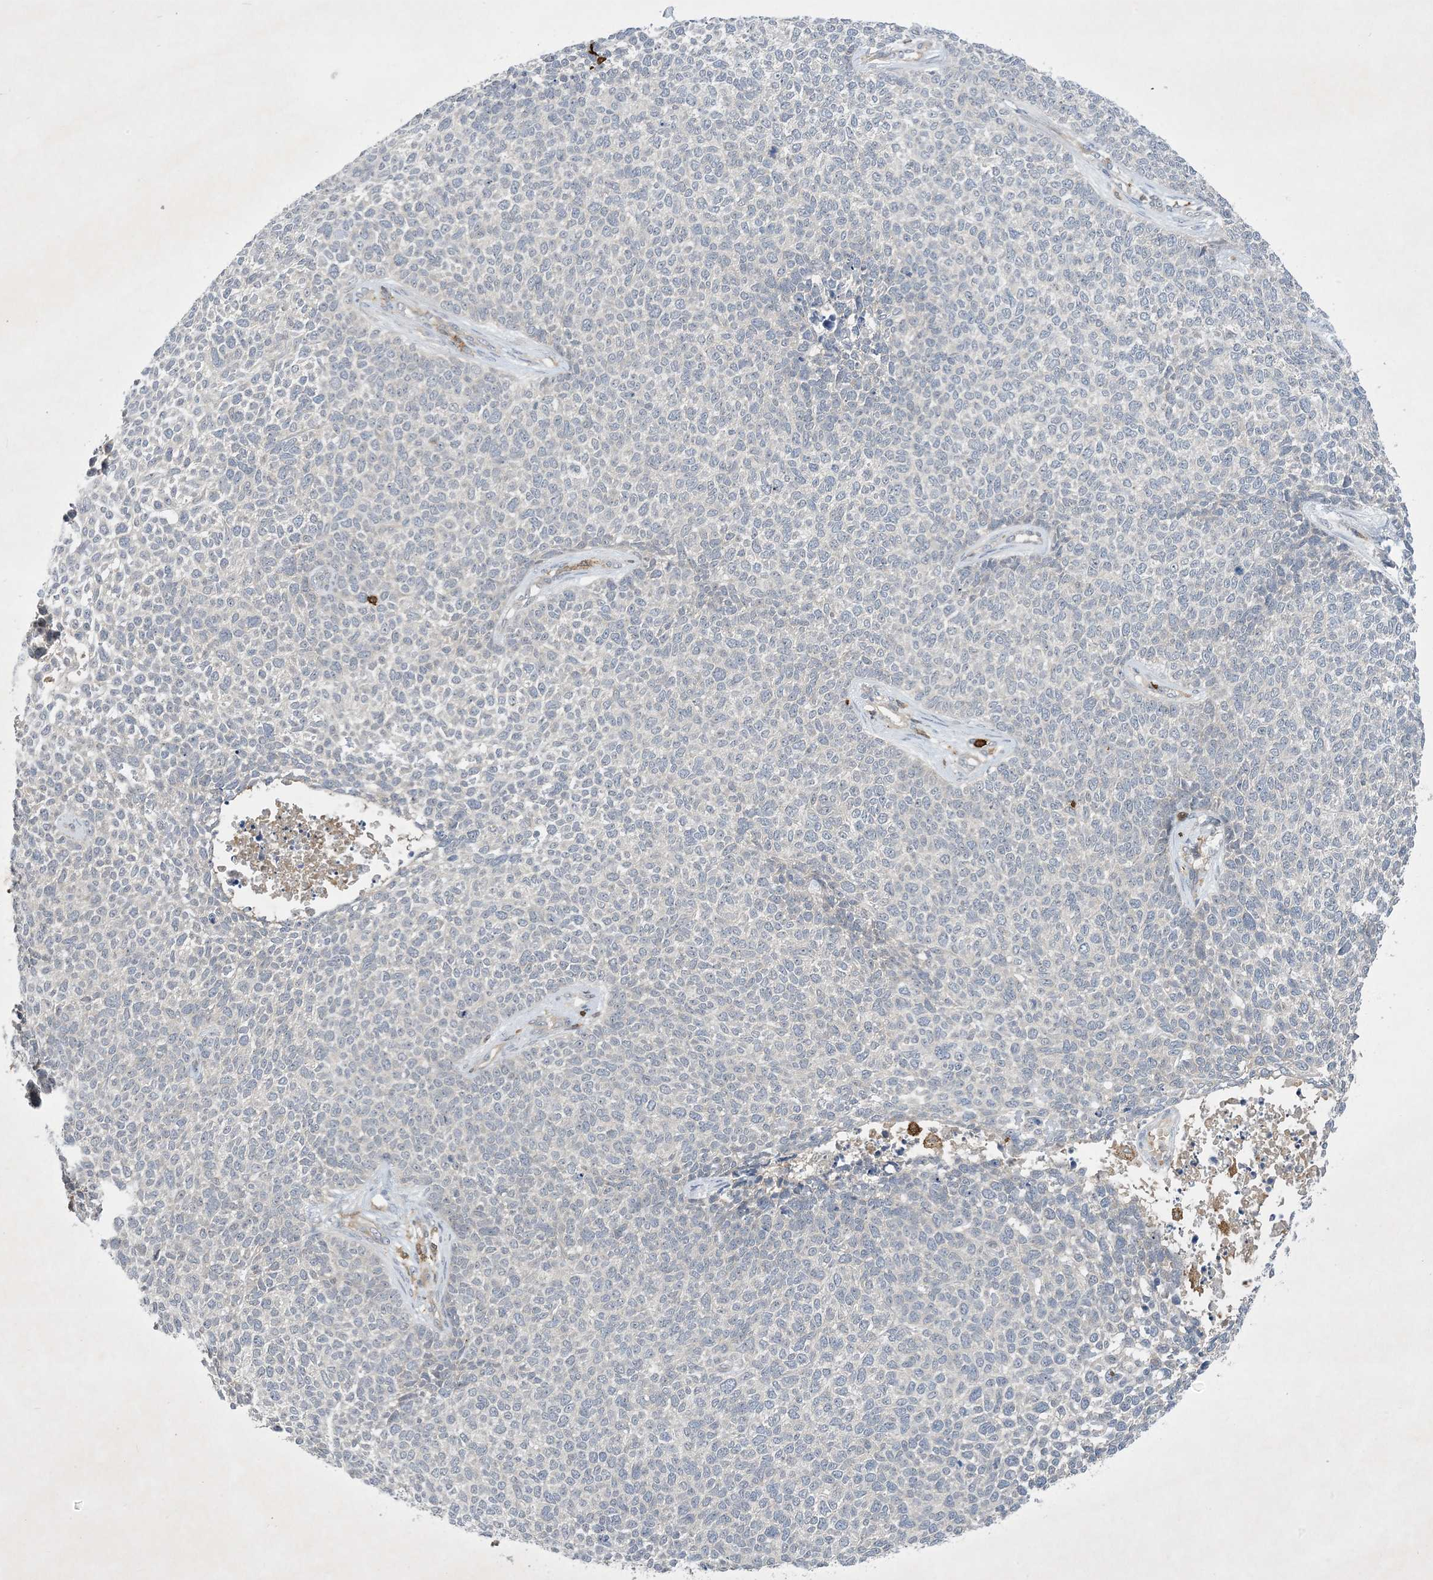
{"staining": {"intensity": "negative", "quantity": "none", "location": "none"}, "tissue": "skin cancer", "cell_type": "Tumor cells", "image_type": "cancer", "snomed": [{"axis": "morphology", "description": "Basal cell carcinoma"}, {"axis": "topography", "description": "Skin"}], "caption": "Tumor cells are negative for brown protein staining in skin cancer.", "gene": "AK9", "patient": {"sex": "female", "age": 84}}